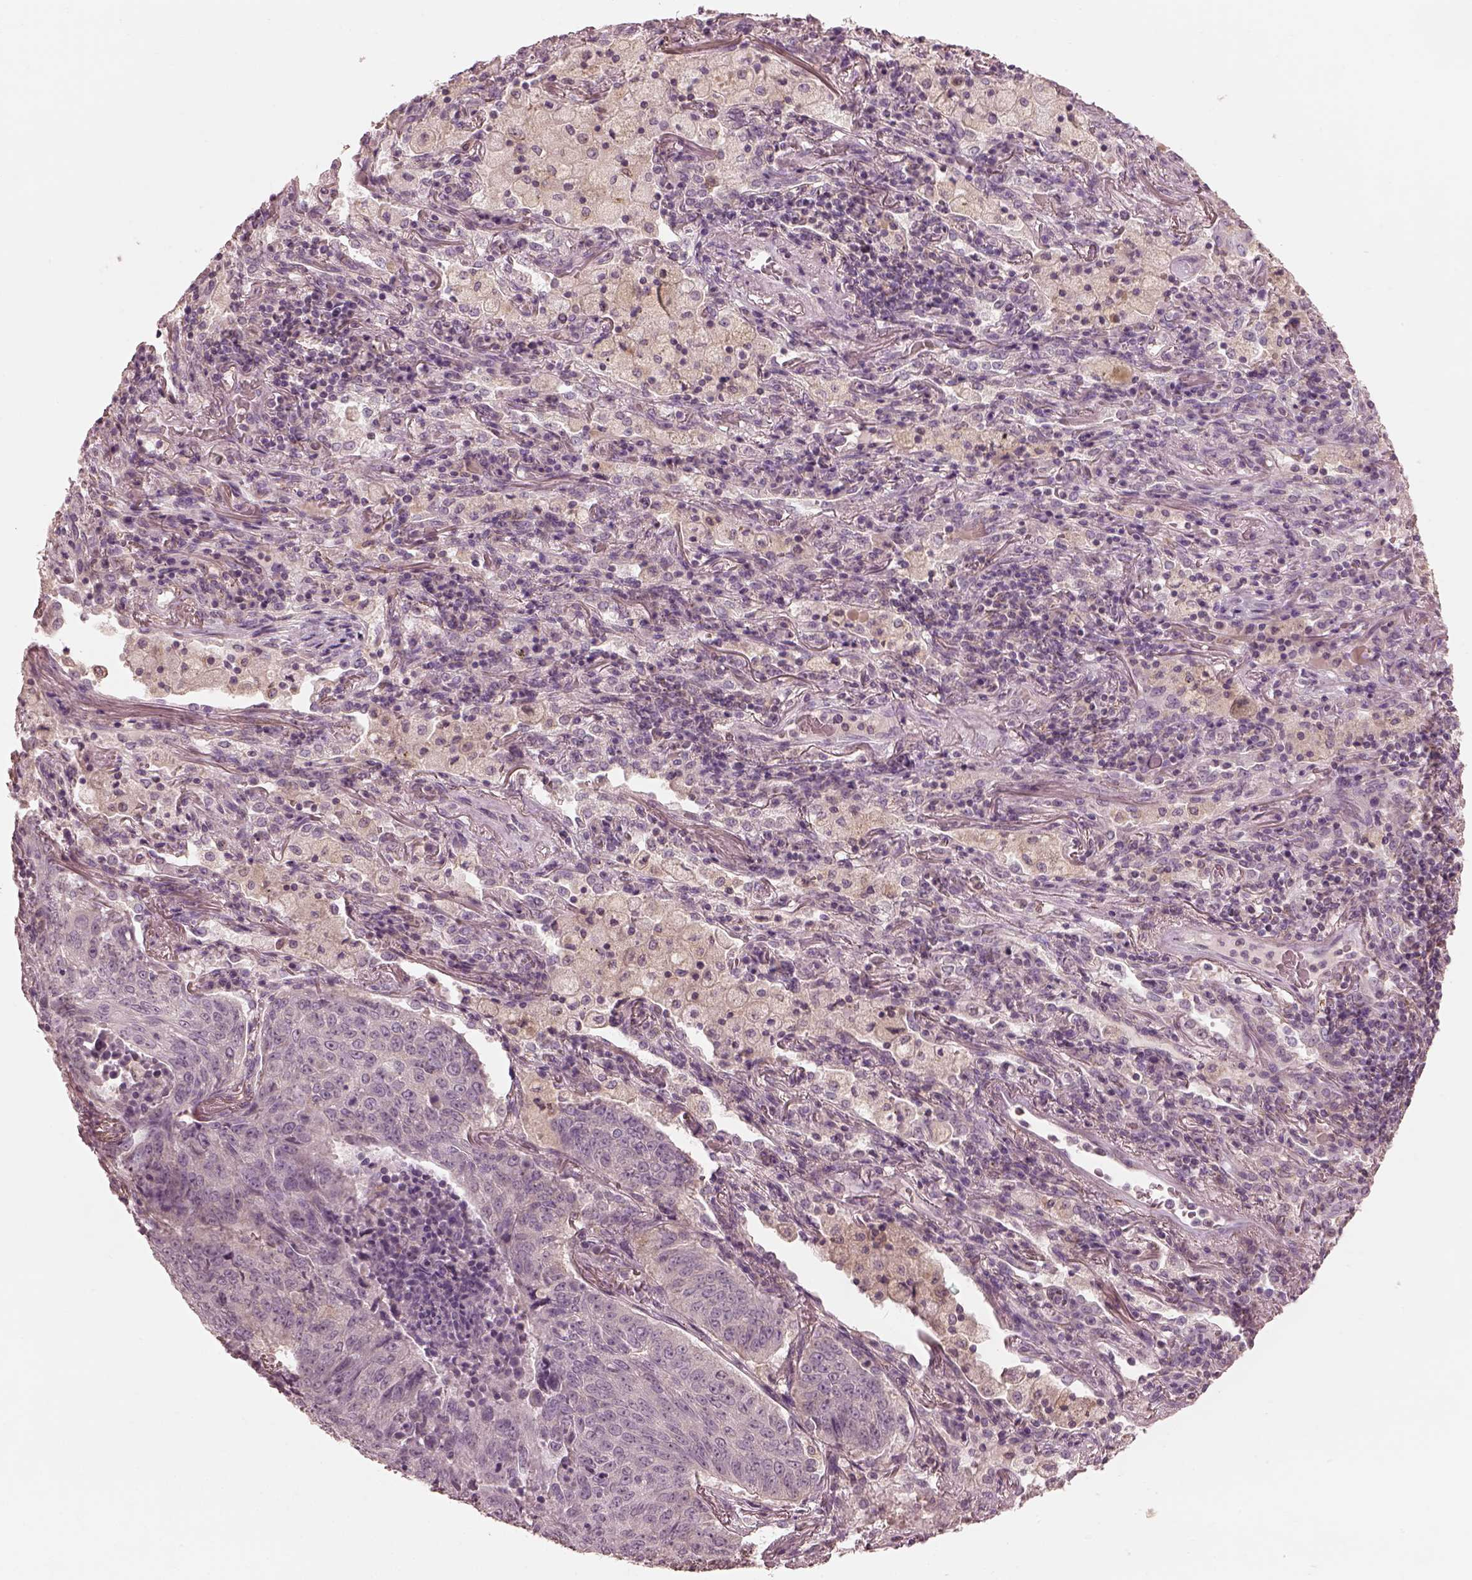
{"staining": {"intensity": "negative", "quantity": "none", "location": "none"}, "tissue": "lung cancer", "cell_type": "Tumor cells", "image_type": "cancer", "snomed": [{"axis": "morphology", "description": "Normal tissue, NOS"}, {"axis": "morphology", "description": "Squamous cell carcinoma, NOS"}, {"axis": "topography", "description": "Bronchus"}, {"axis": "topography", "description": "Lung"}], "caption": "This is a histopathology image of immunohistochemistry staining of squamous cell carcinoma (lung), which shows no staining in tumor cells.", "gene": "PRKACG", "patient": {"sex": "male", "age": 64}}